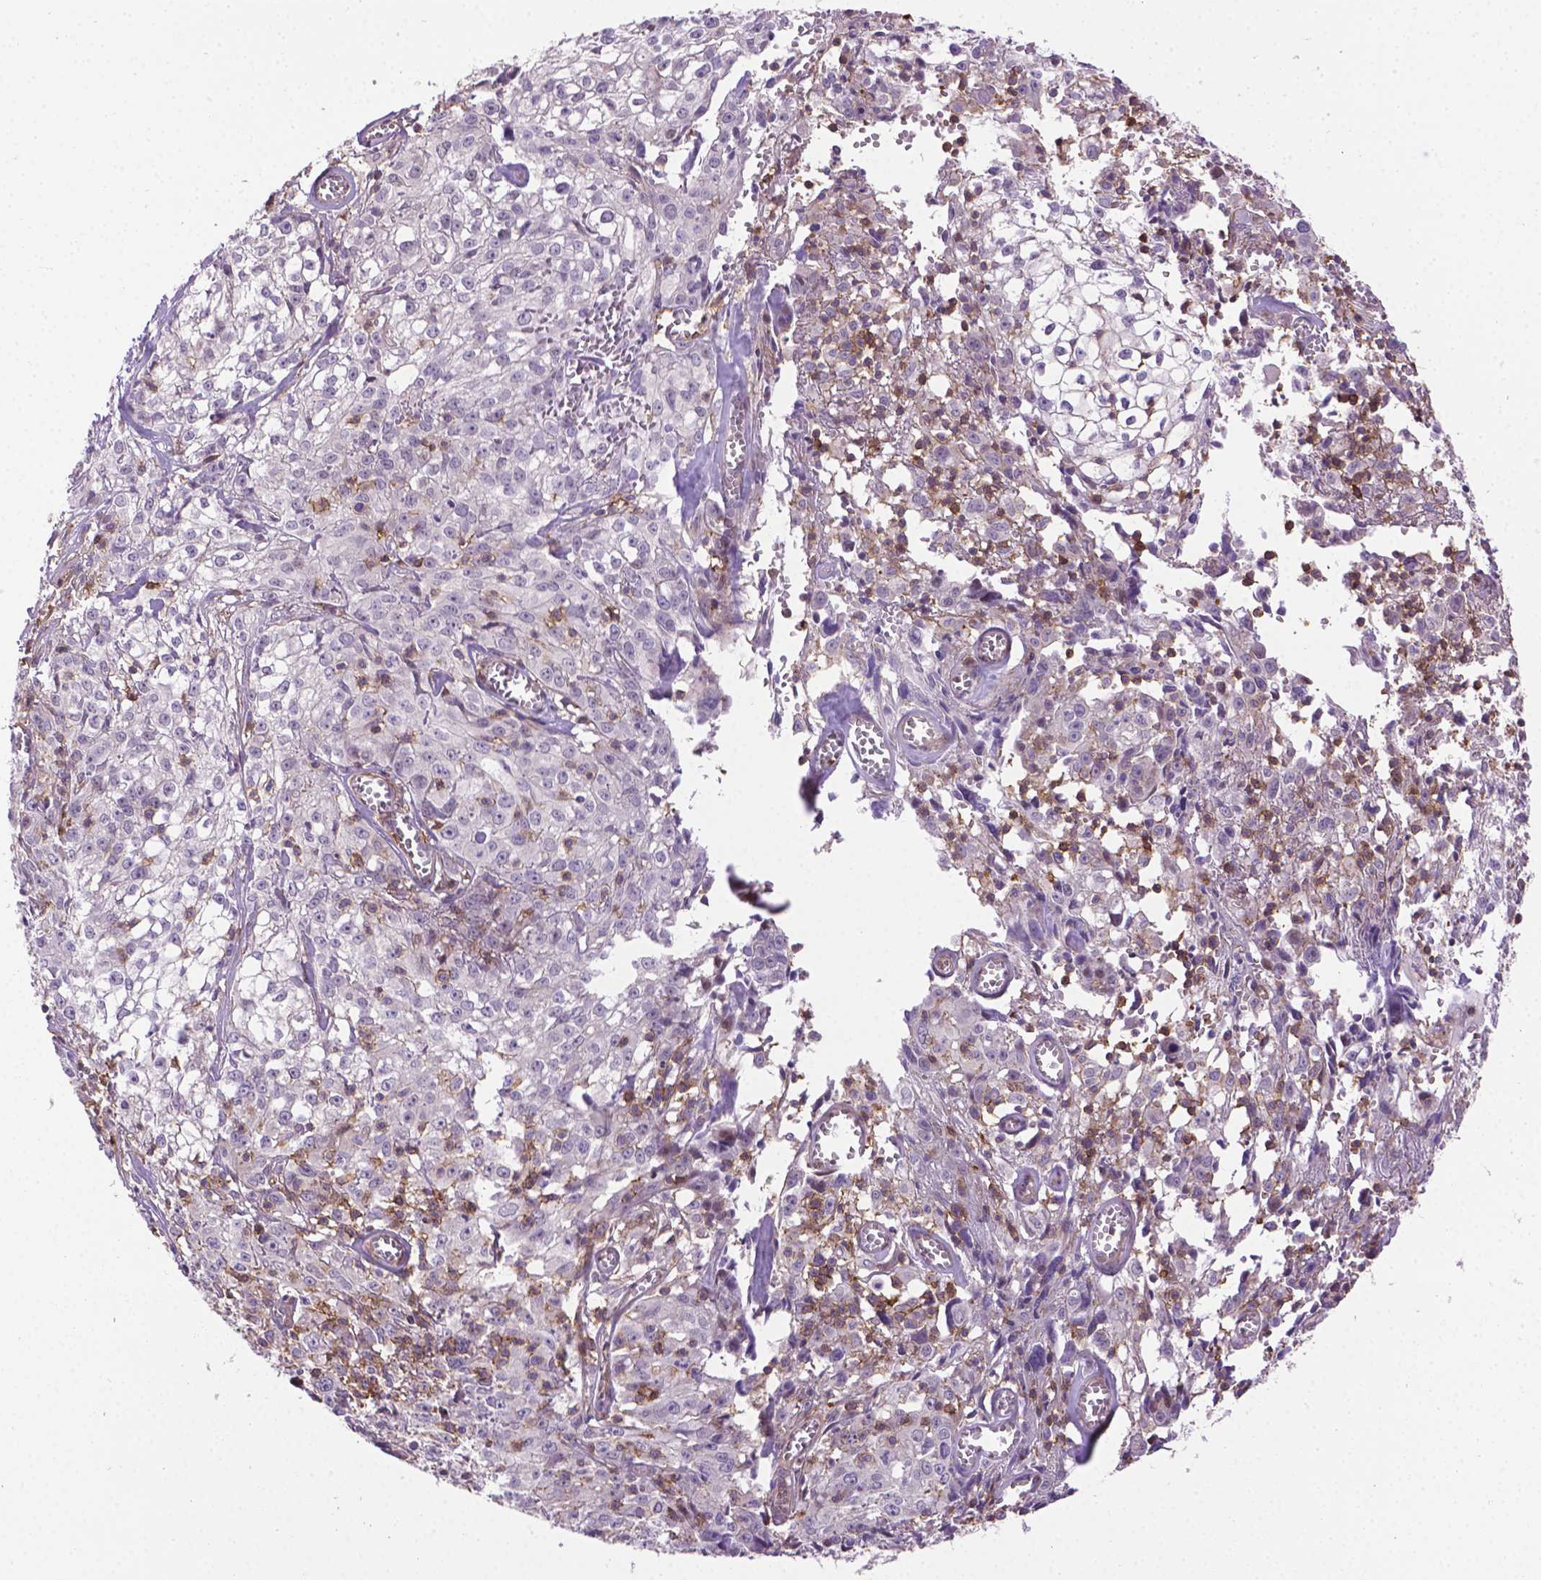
{"staining": {"intensity": "negative", "quantity": "none", "location": "none"}, "tissue": "cervical cancer", "cell_type": "Tumor cells", "image_type": "cancer", "snomed": [{"axis": "morphology", "description": "Squamous cell carcinoma, NOS"}, {"axis": "topography", "description": "Cervix"}], "caption": "This micrograph is of cervical cancer stained with IHC to label a protein in brown with the nuclei are counter-stained blue. There is no positivity in tumor cells.", "gene": "ACAD10", "patient": {"sex": "female", "age": 85}}